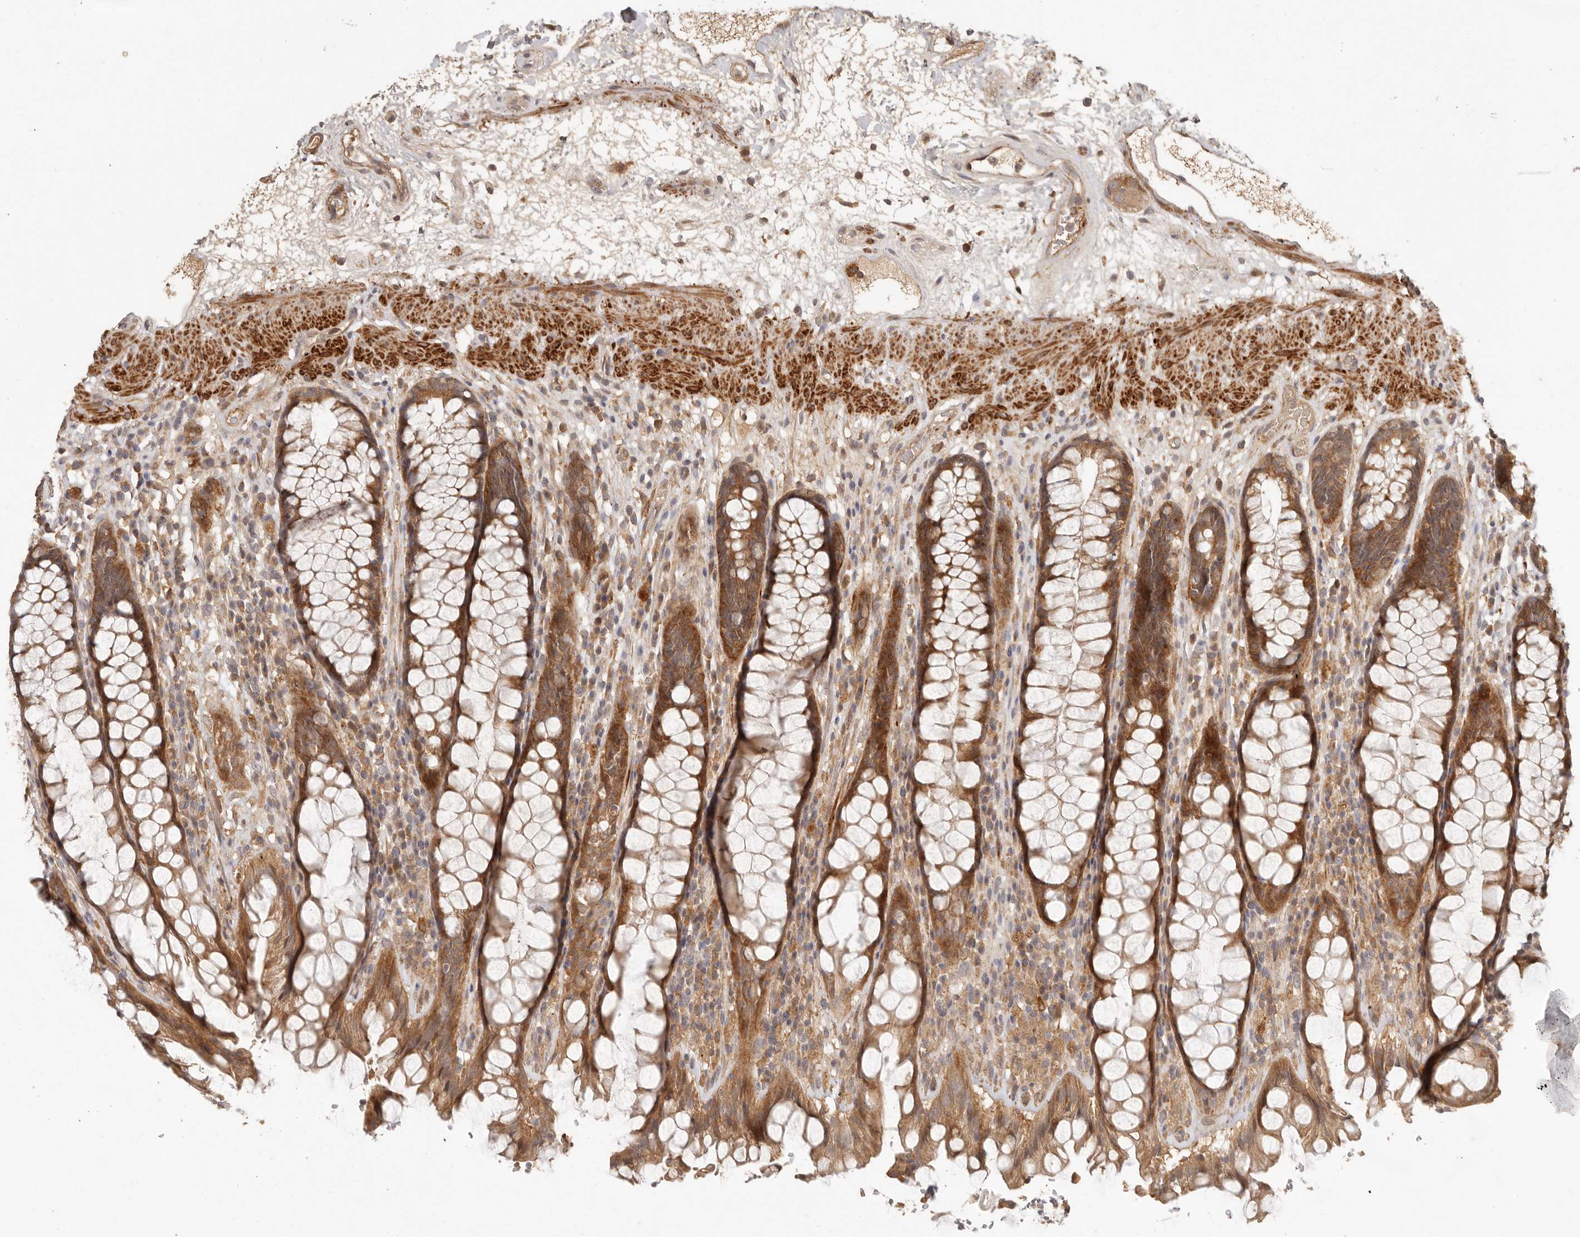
{"staining": {"intensity": "moderate", "quantity": ">75%", "location": "cytoplasmic/membranous"}, "tissue": "rectum", "cell_type": "Glandular cells", "image_type": "normal", "snomed": [{"axis": "morphology", "description": "Normal tissue, NOS"}, {"axis": "topography", "description": "Rectum"}], "caption": "A high-resolution photomicrograph shows IHC staining of normal rectum, which reveals moderate cytoplasmic/membranous positivity in about >75% of glandular cells.", "gene": "VIPR1", "patient": {"sex": "male", "age": 64}}